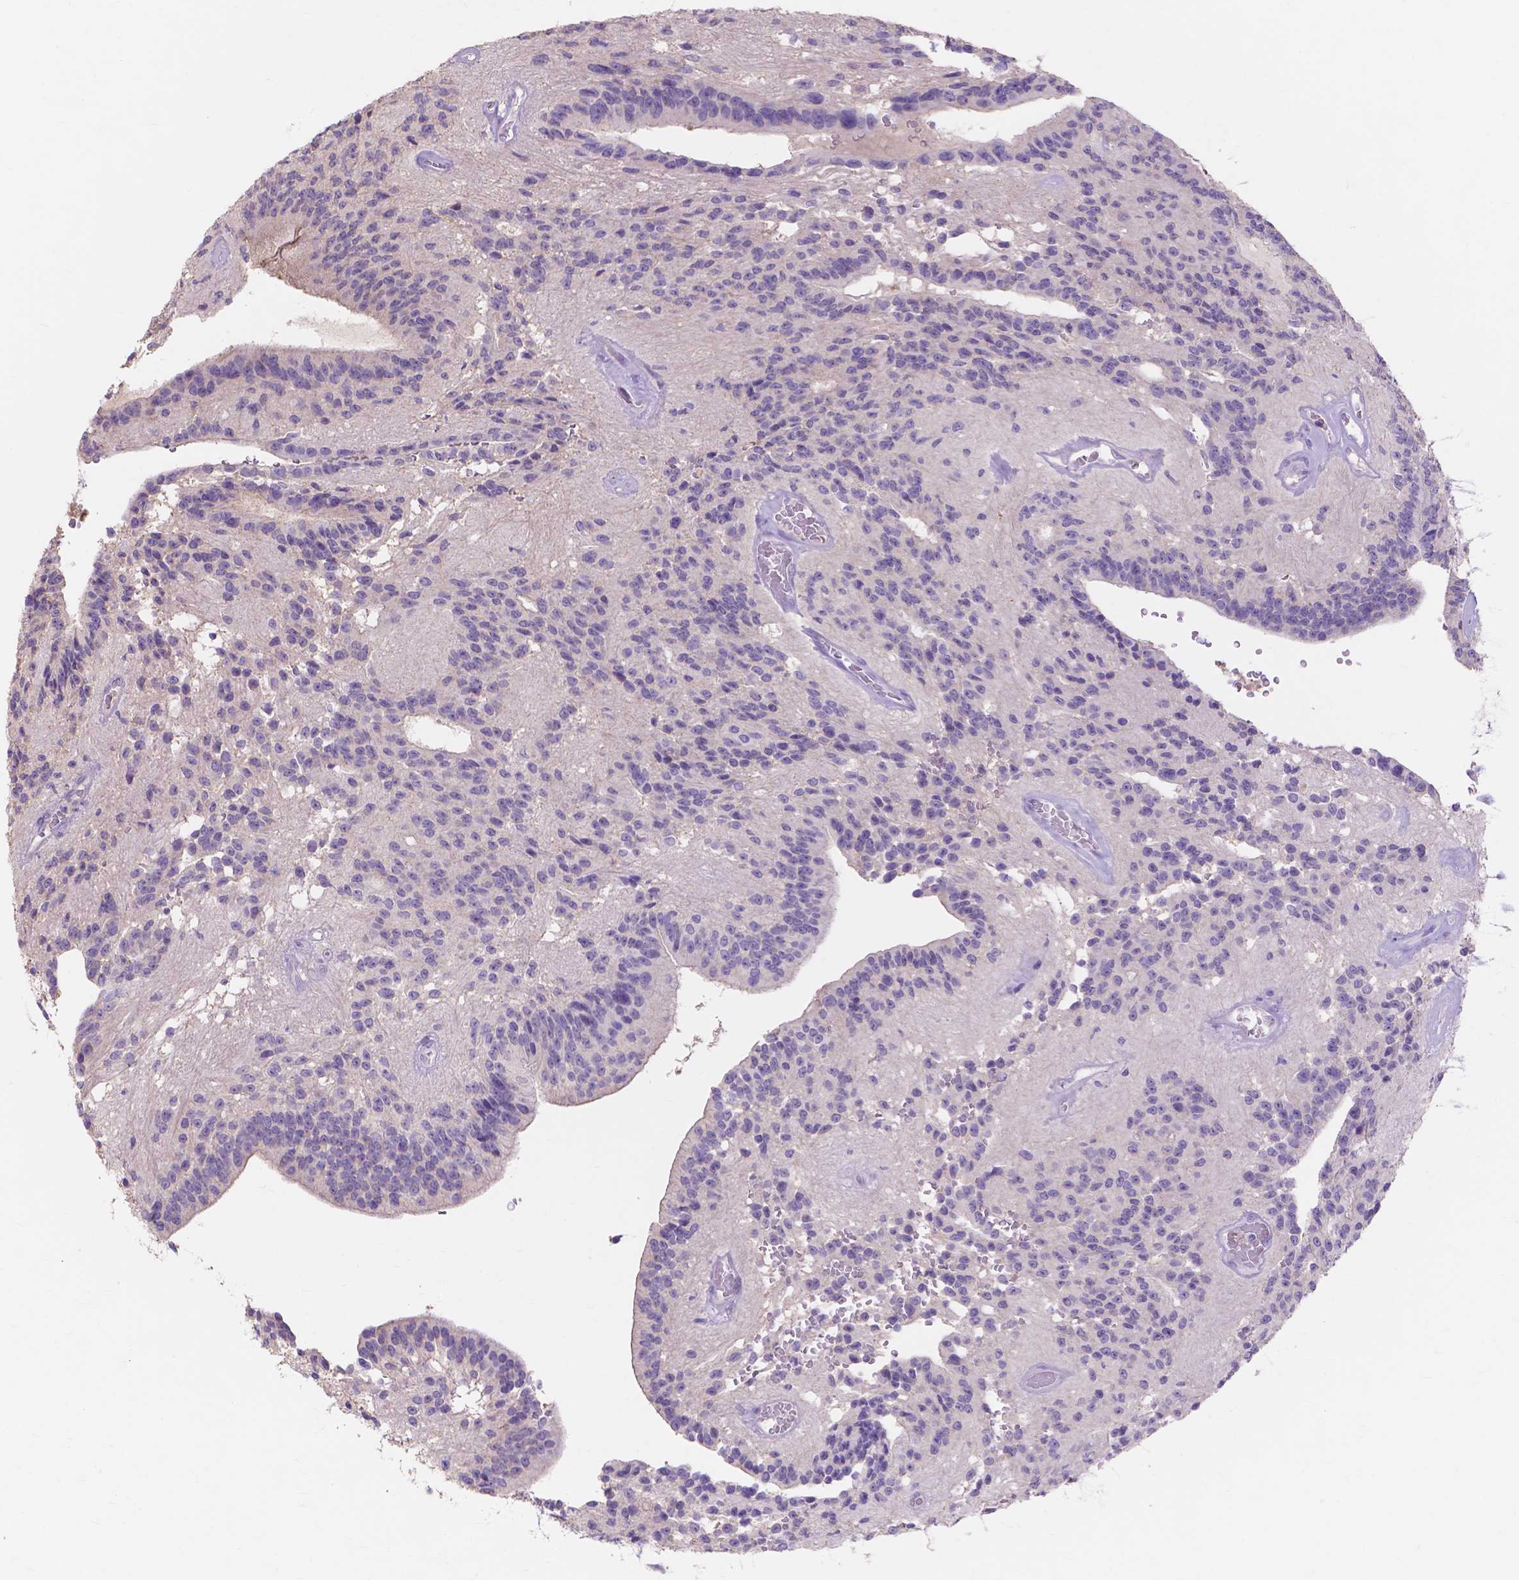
{"staining": {"intensity": "negative", "quantity": "none", "location": "none"}, "tissue": "glioma", "cell_type": "Tumor cells", "image_type": "cancer", "snomed": [{"axis": "morphology", "description": "Glioma, malignant, Low grade"}, {"axis": "topography", "description": "Brain"}], "caption": "IHC histopathology image of neoplastic tissue: human malignant glioma (low-grade) stained with DAB (3,3'-diaminobenzidine) reveals no significant protein staining in tumor cells. The staining is performed using DAB (3,3'-diaminobenzidine) brown chromogen with nuclei counter-stained in using hematoxylin.", "gene": "MBLAC1", "patient": {"sex": "male", "age": 31}}